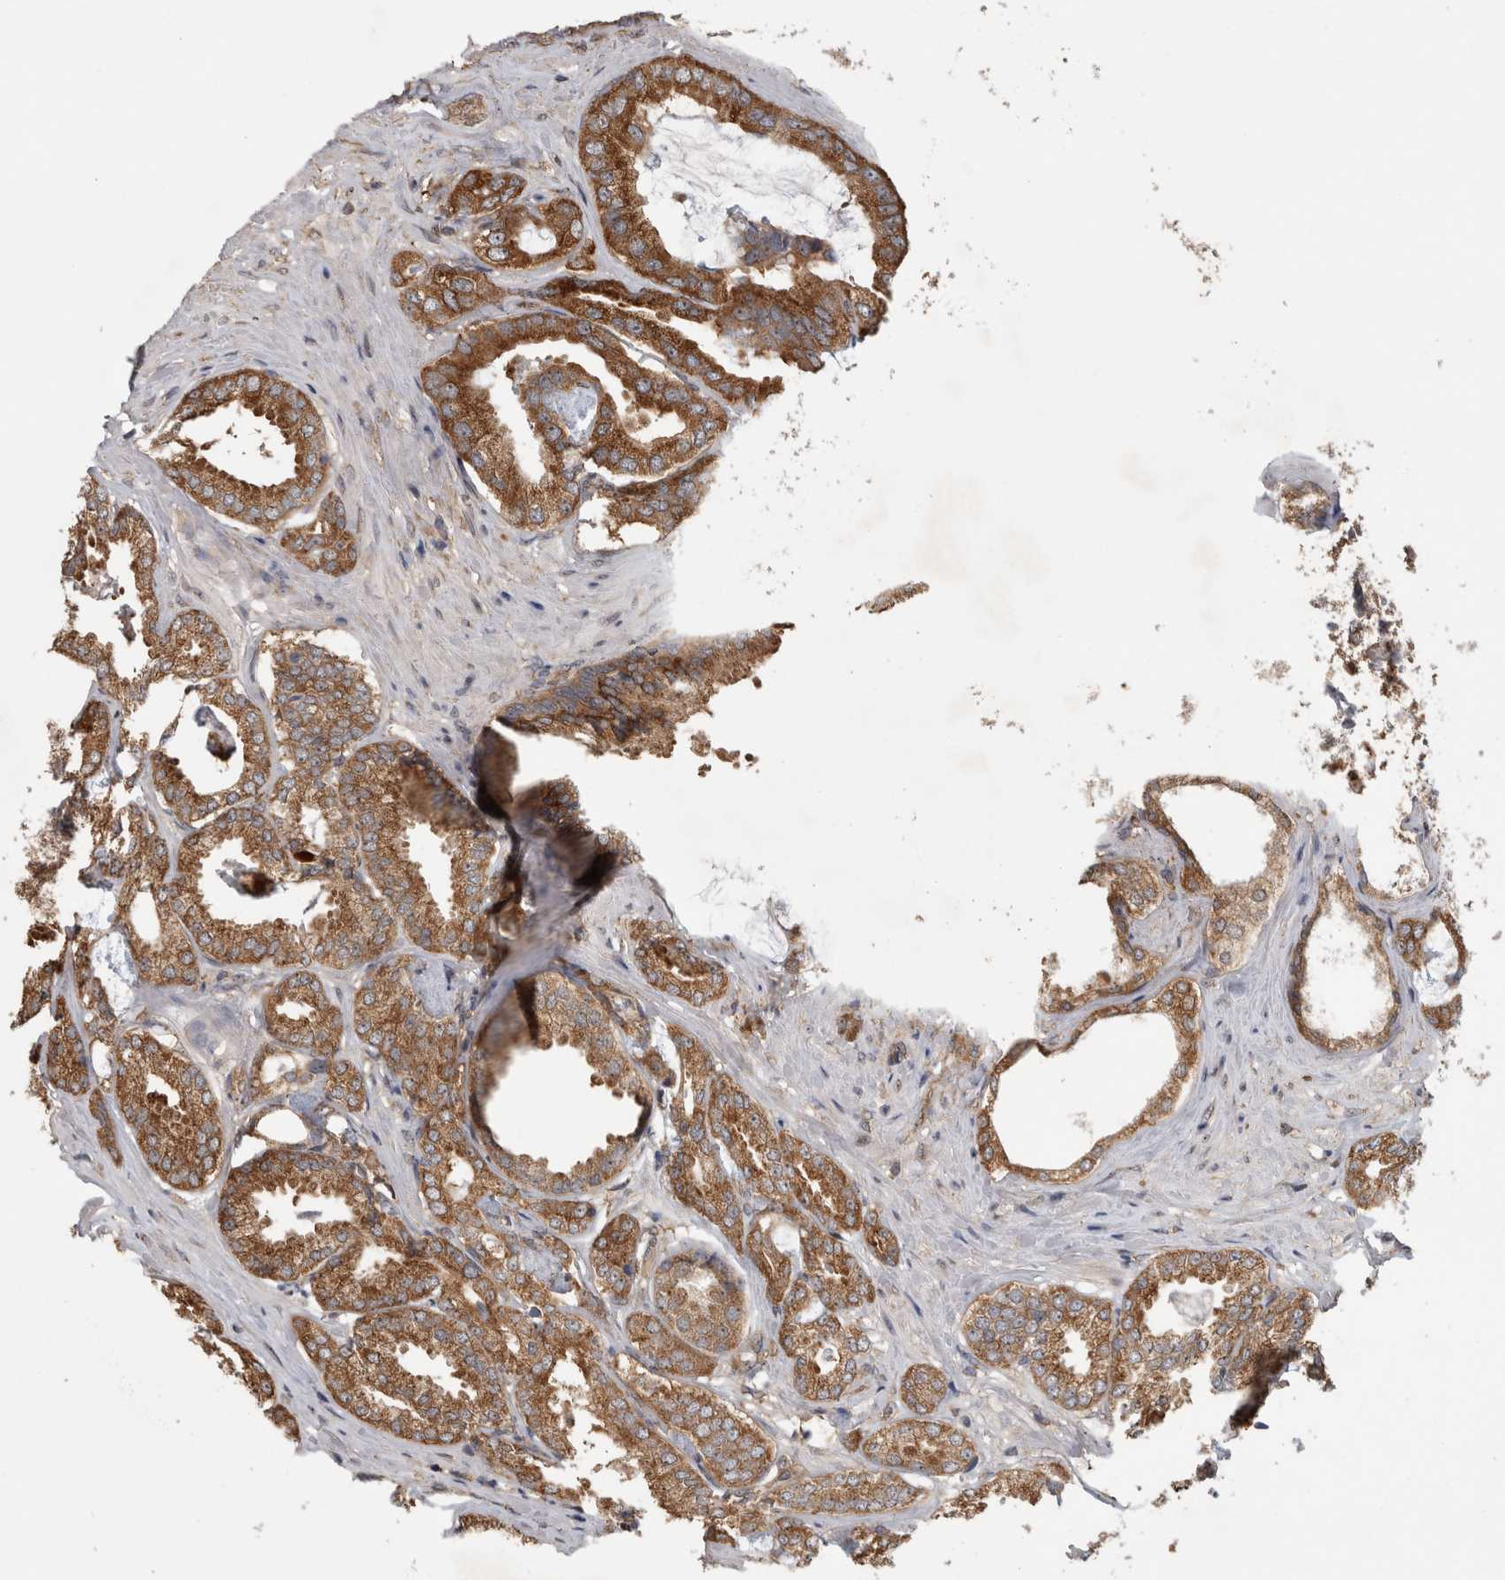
{"staining": {"intensity": "moderate", "quantity": ">75%", "location": "cytoplasmic/membranous"}, "tissue": "prostate cancer", "cell_type": "Tumor cells", "image_type": "cancer", "snomed": [{"axis": "morphology", "description": "Adenocarcinoma, Low grade"}, {"axis": "topography", "description": "Prostate"}], "caption": "This is an image of IHC staining of prostate low-grade adenocarcinoma, which shows moderate positivity in the cytoplasmic/membranous of tumor cells.", "gene": "ATXN2", "patient": {"sex": "male", "age": 71}}